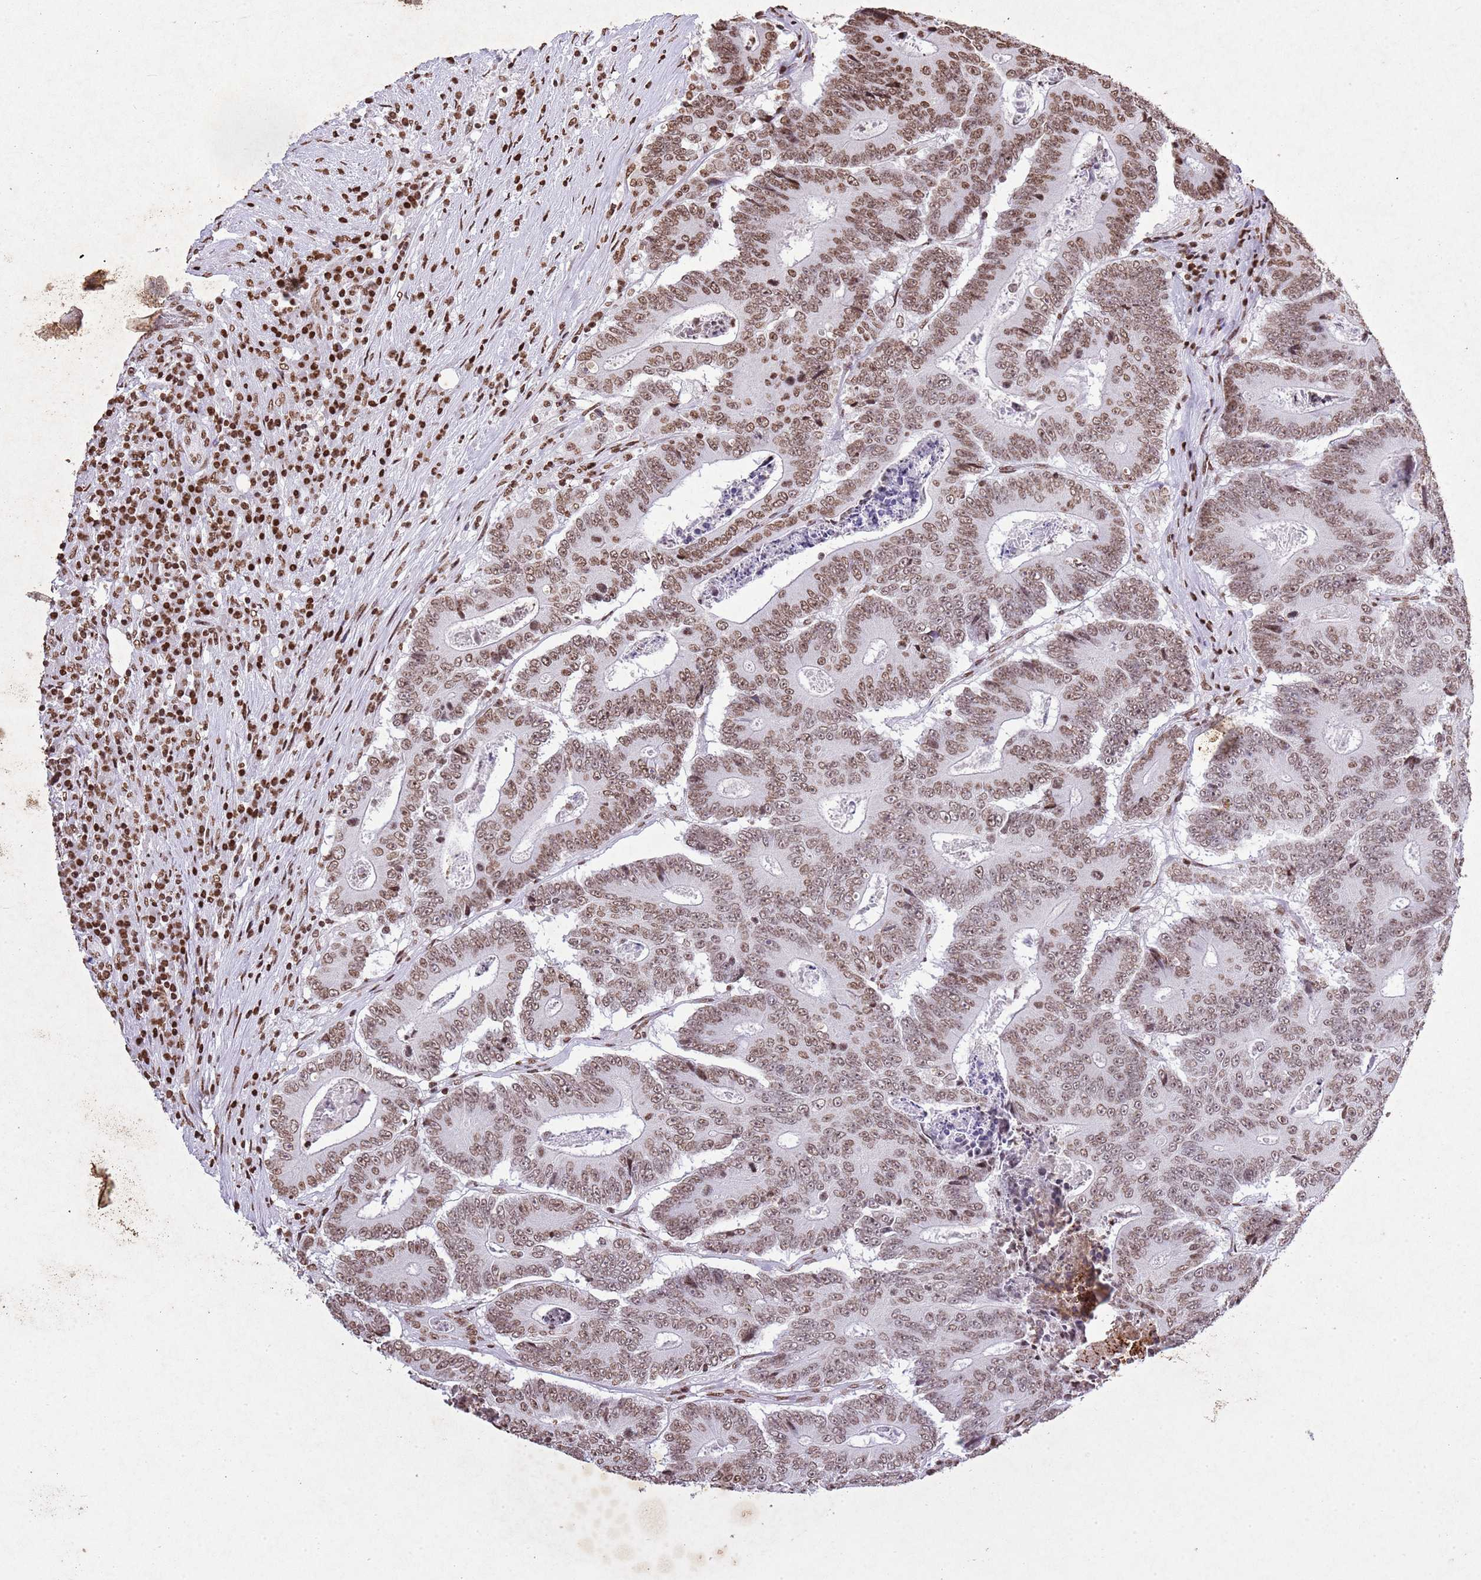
{"staining": {"intensity": "moderate", "quantity": ">75%", "location": "nuclear"}, "tissue": "colorectal cancer", "cell_type": "Tumor cells", "image_type": "cancer", "snomed": [{"axis": "morphology", "description": "Adenocarcinoma, NOS"}, {"axis": "topography", "description": "Colon"}], "caption": "Brown immunohistochemical staining in human colorectal cancer (adenocarcinoma) demonstrates moderate nuclear positivity in about >75% of tumor cells.", "gene": "BMAL1", "patient": {"sex": "male", "age": 83}}